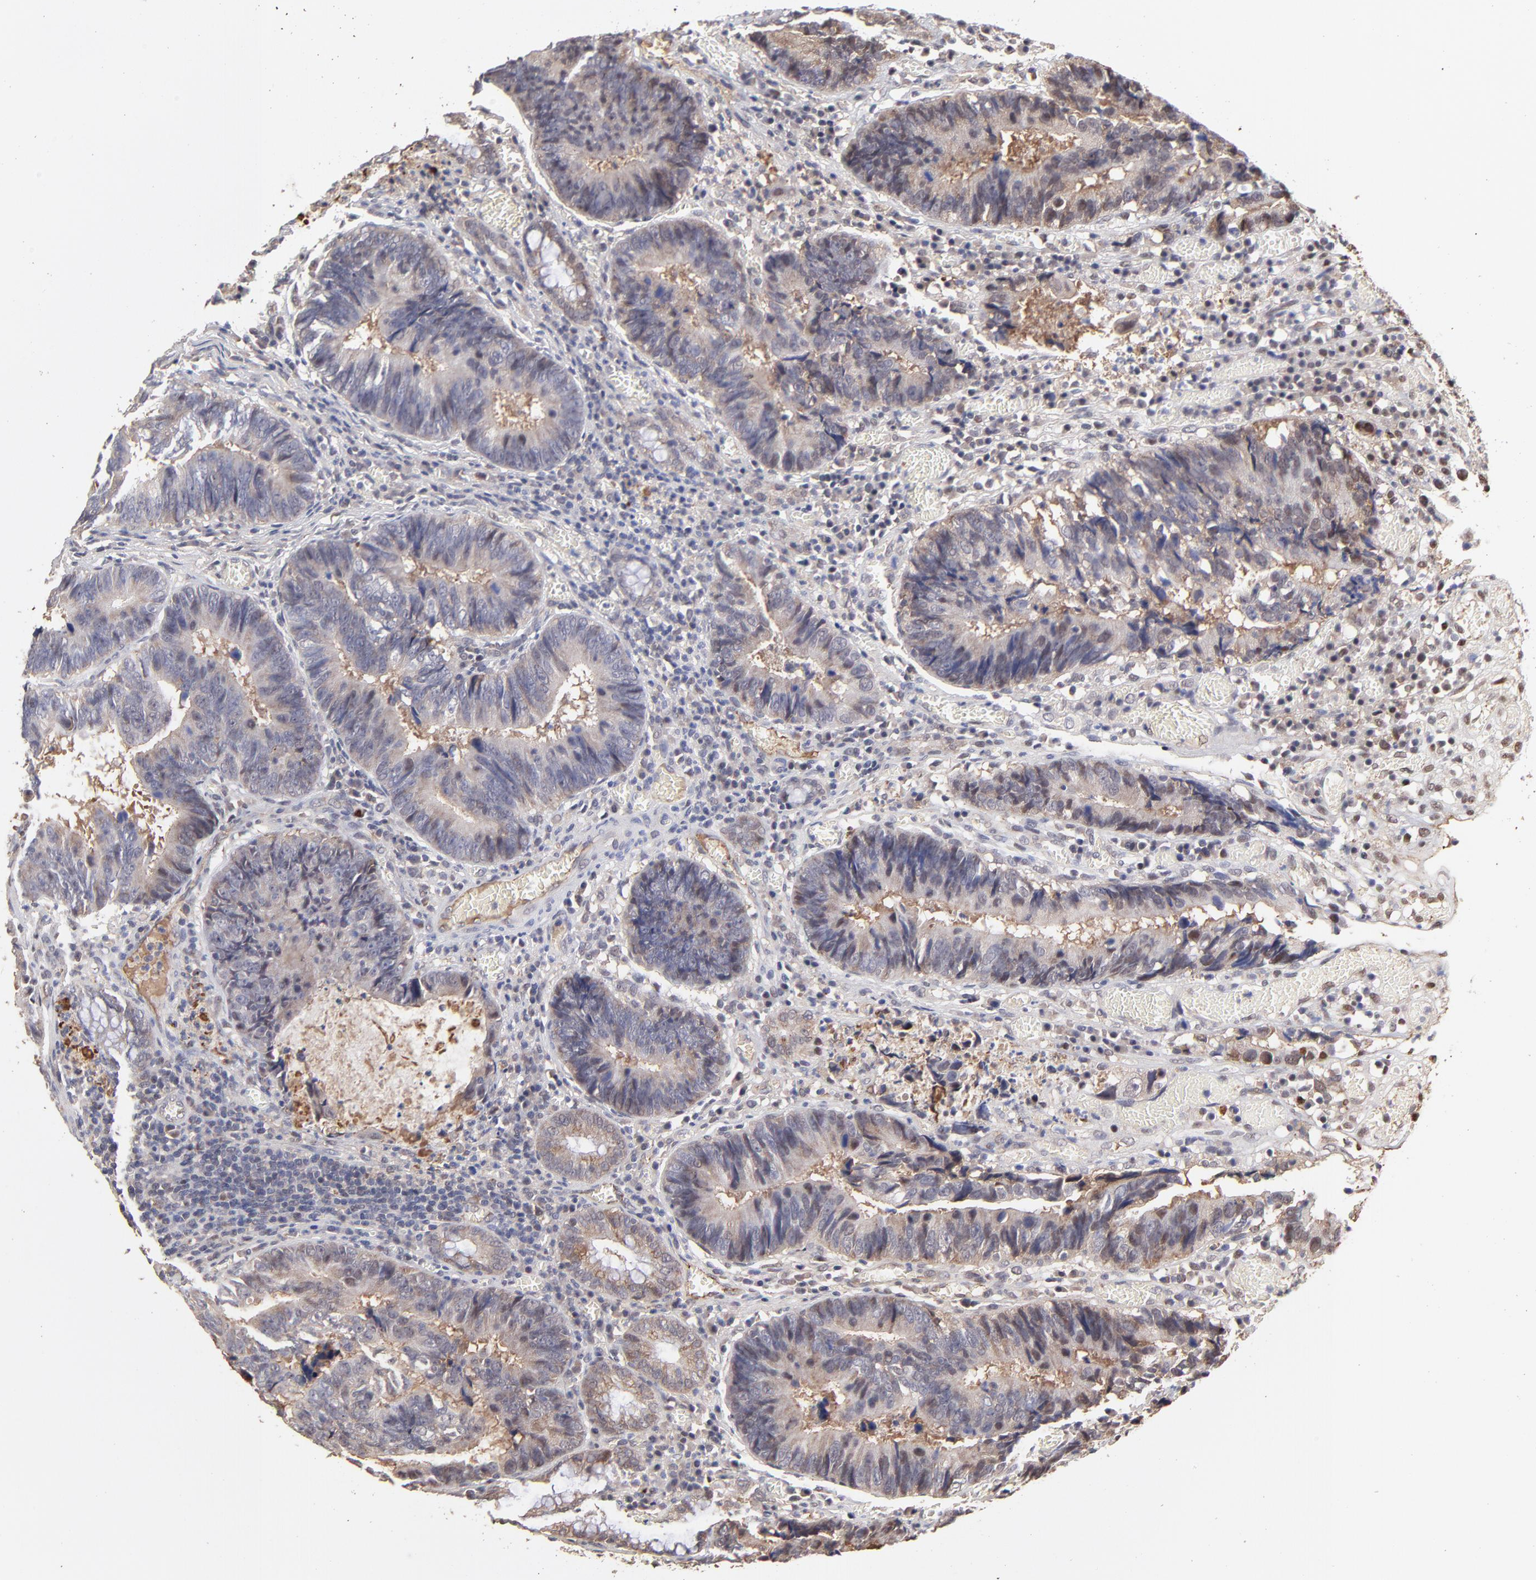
{"staining": {"intensity": "weak", "quantity": "<25%", "location": "cytoplasmic/membranous,nuclear"}, "tissue": "colorectal cancer", "cell_type": "Tumor cells", "image_type": "cancer", "snomed": [{"axis": "morphology", "description": "Adenocarcinoma, NOS"}, {"axis": "topography", "description": "Rectum"}], "caption": "There is no significant staining in tumor cells of adenocarcinoma (colorectal). (DAB (3,3'-diaminobenzidine) immunohistochemistry (IHC) visualized using brightfield microscopy, high magnification).", "gene": "PSMD14", "patient": {"sex": "female", "age": 98}}